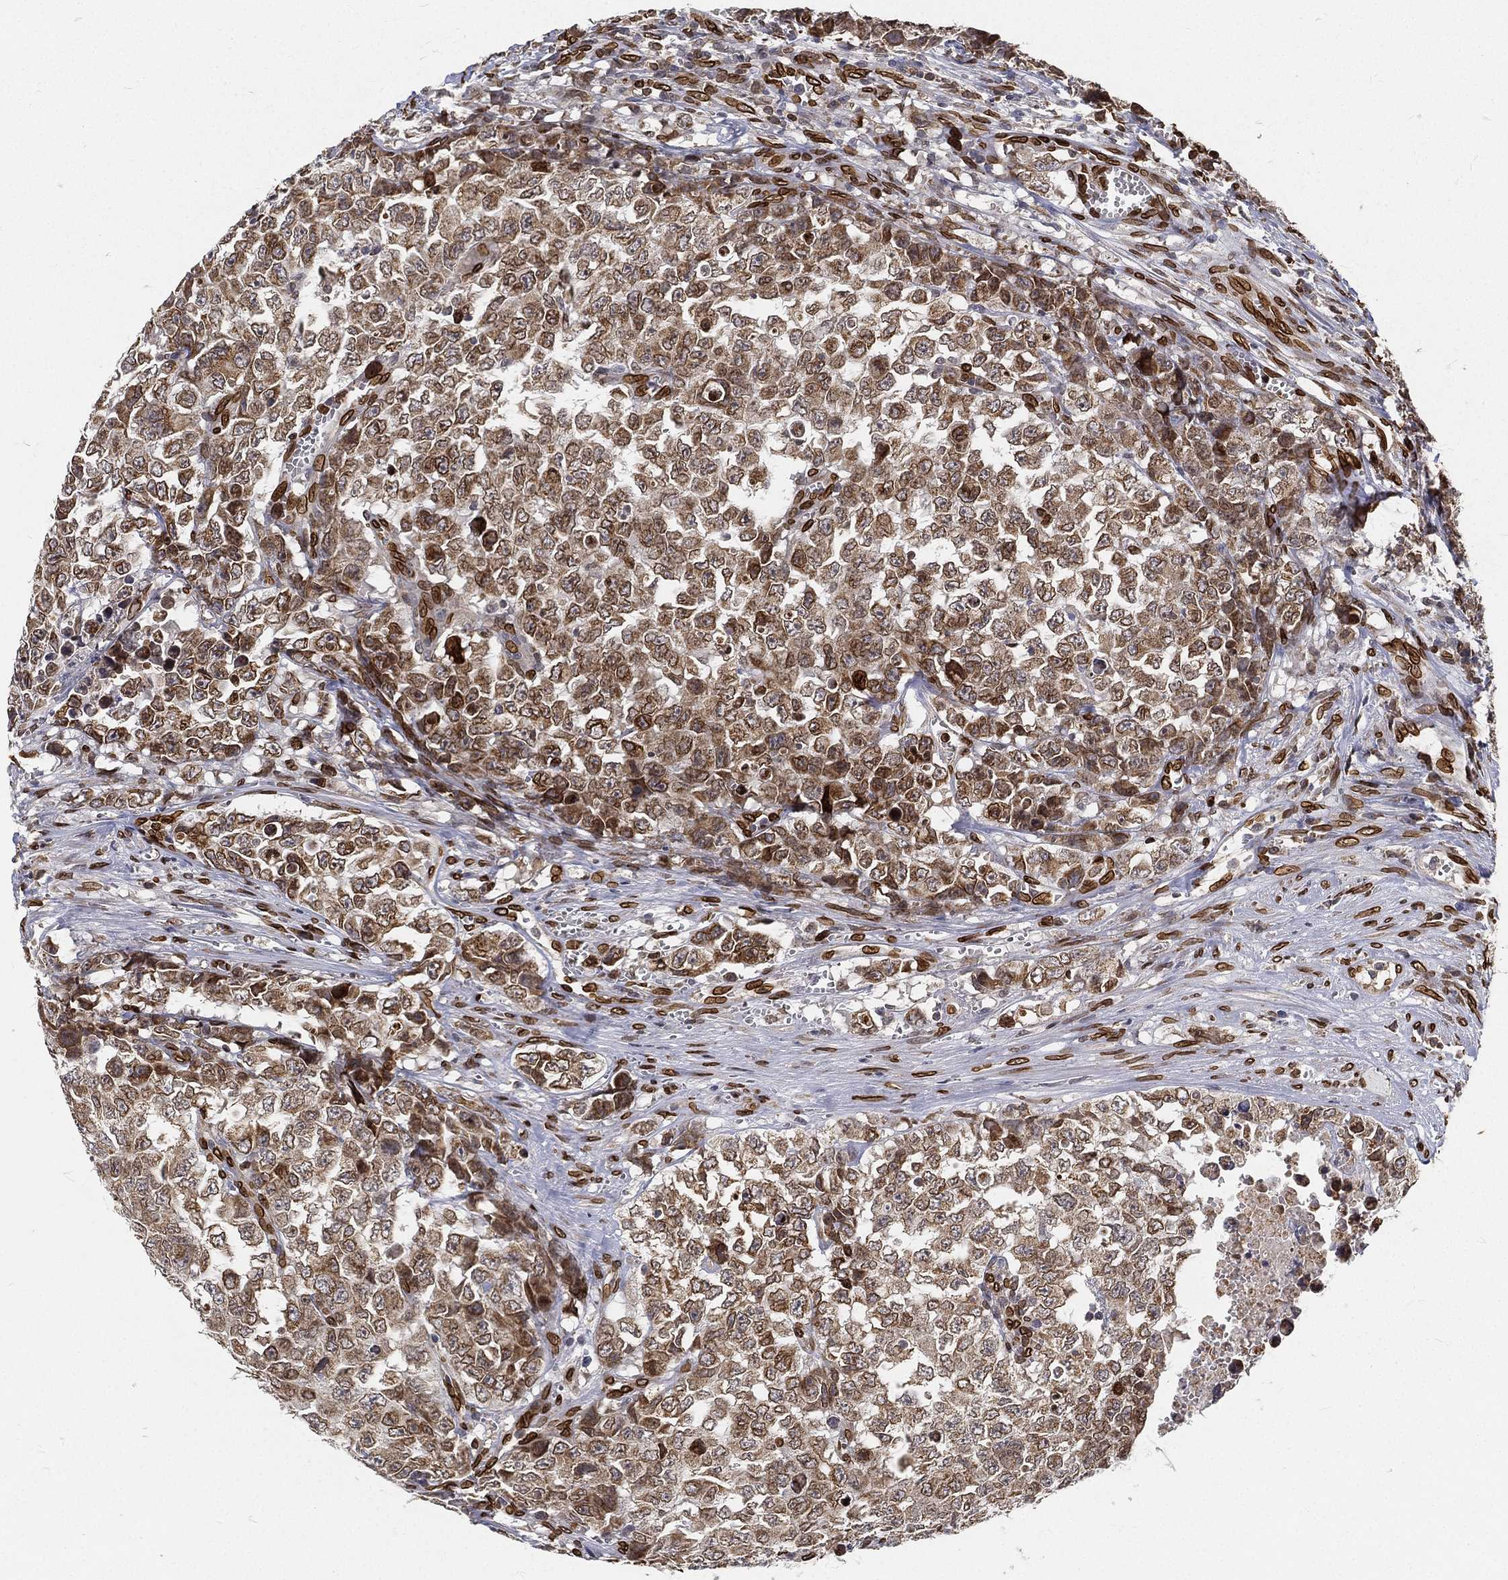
{"staining": {"intensity": "weak", "quantity": "<25%", "location": "cytoplasmic/membranous,nuclear"}, "tissue": "testis cancer", "cell_type": "Tumor cells", "image_type": "cancer", "snomed": [{"axis": "morphology", "description": "Carcinoma, Embryonal, NOS"}, {"axis": "topography", "description": "Testis"}], "caption": "Tumor cells show no significant staining in embryonal carcinoma (testis).", "gene": "PALB2", "patient": {"sex": "male", "age": 23}}